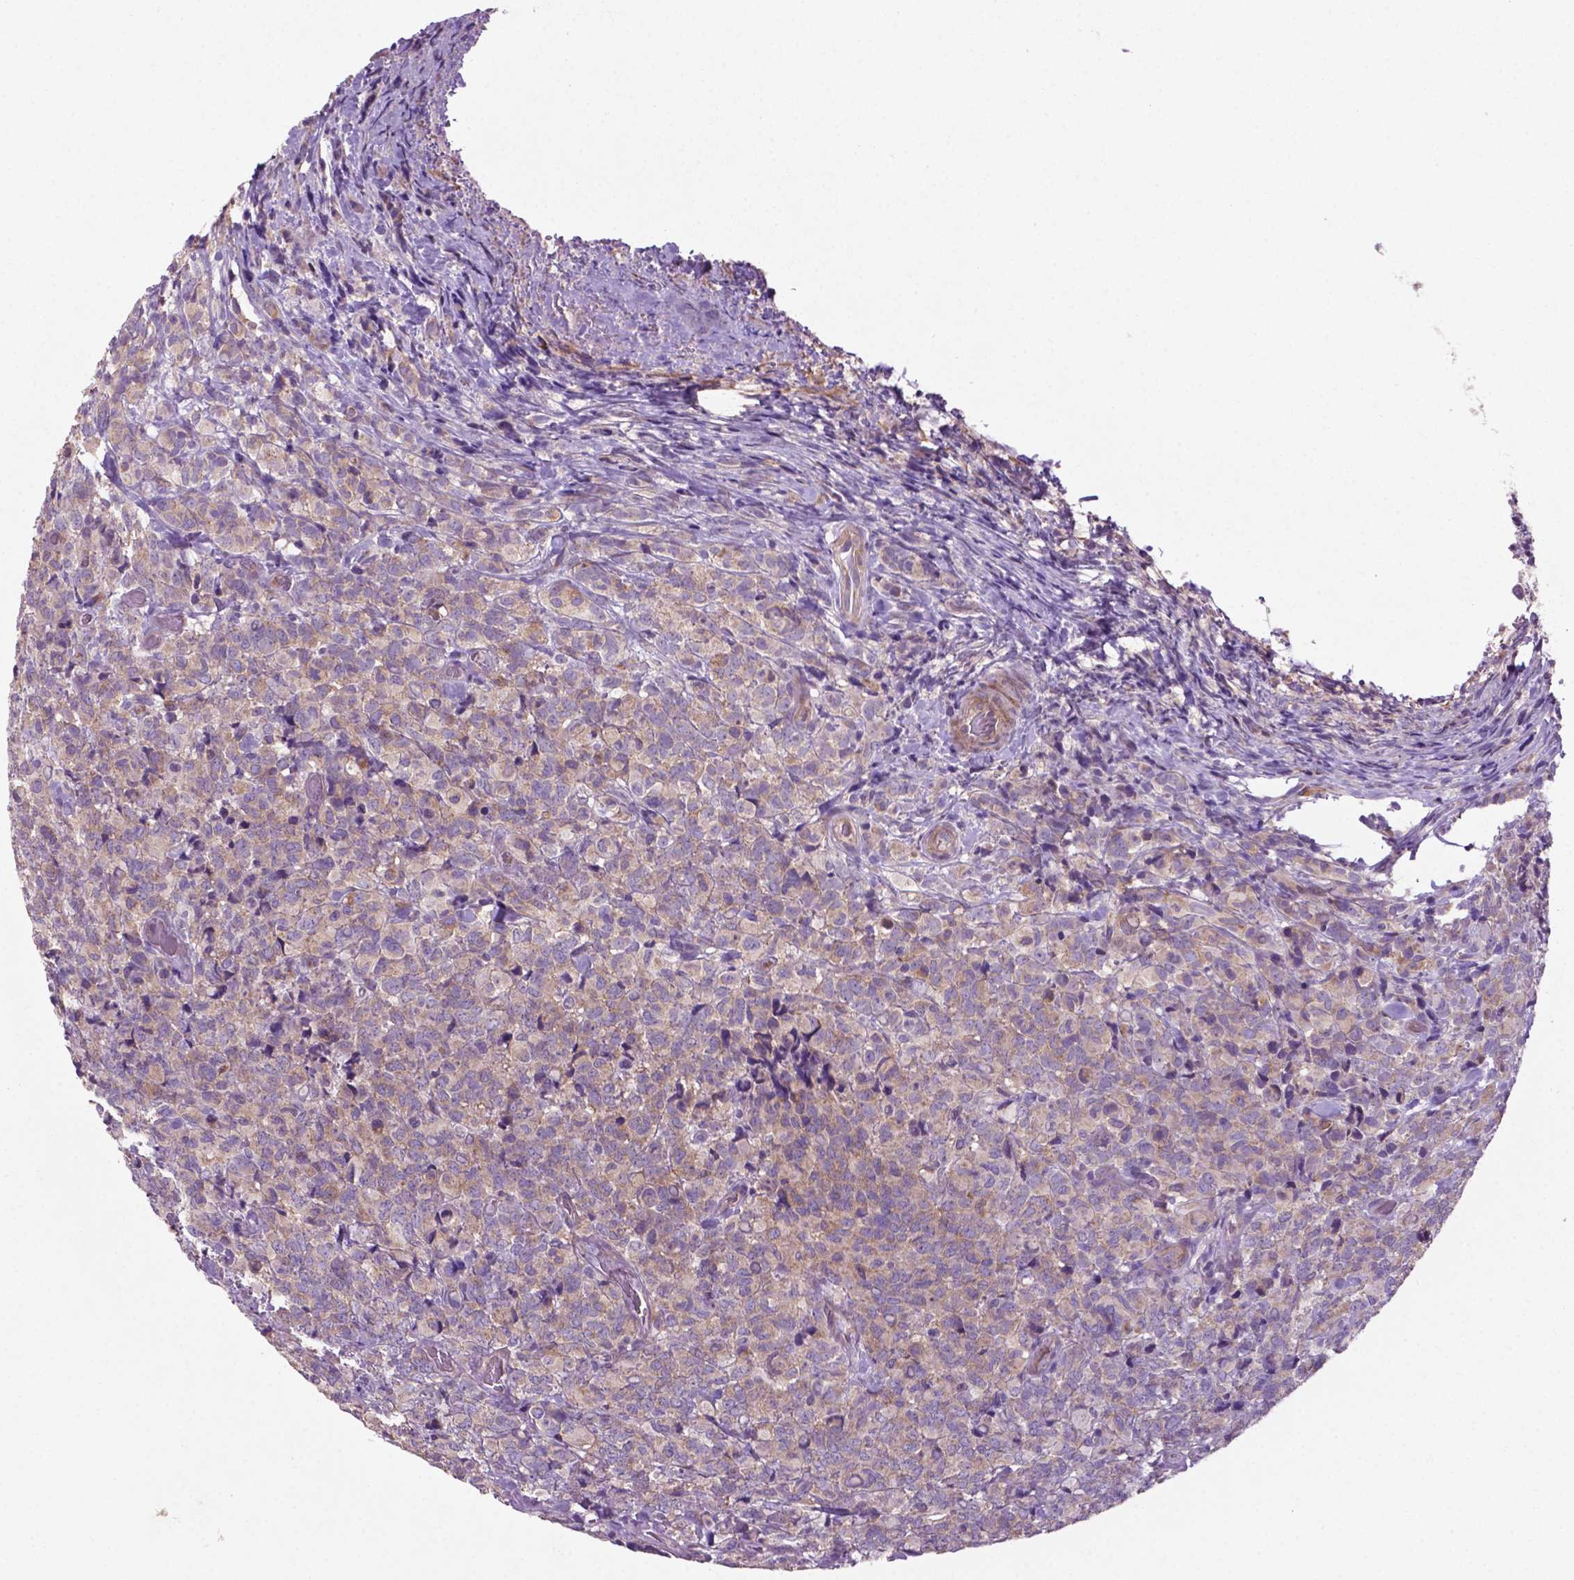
{"staining": {"intensity": "weak", "quantity": "<25%", "location": "cytoplasmic/membranous"}, "tissue": "glioma", "cell_type": "Tumor cells", "image_type": "cancer", "snomed": [{"axis": "morphology", "description": "Glioma, malignant, High grade"}, {"axis": "topography", "description": "Brain"}], "caption": "The photomicrograph demonstrates no significant positivity in tumor cells of malignant high-grade glioma.", "gene": "BMP4", "patient": {"sex": "male", "age": 39}}